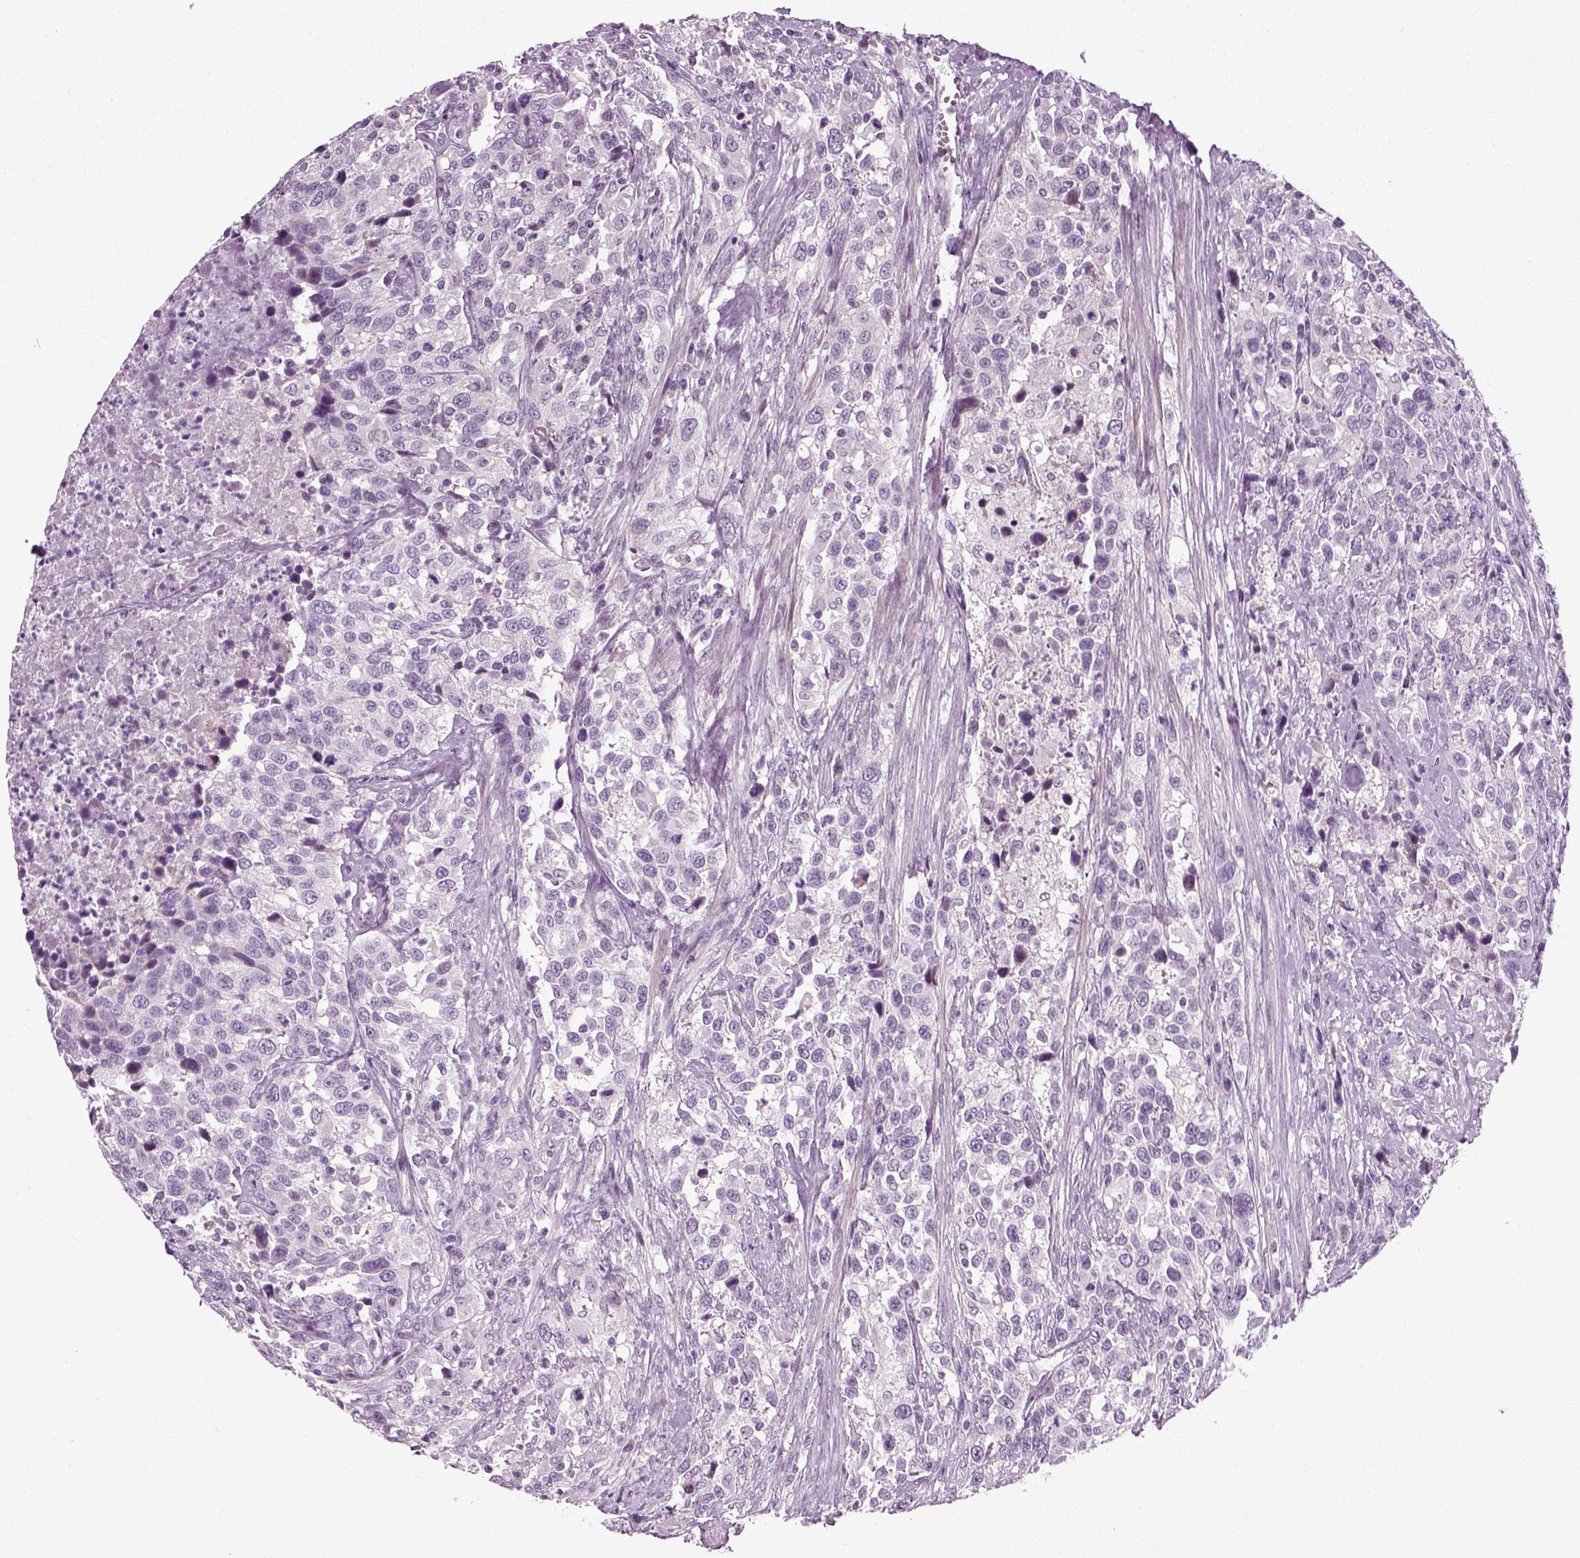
{"staining": {"intensity": "negative", "quantity": "none", "location": "none"}, "tissue": "urothelial cancer", "cell_type": "Tumor cells", "image_type": "cancer", "snomed": [{"axis": "morphology", "description": "Urothelial carcinoma, NOS"}, {"axis": "morphology", "description": "Urothelial carcinoma, High grade"}, {"axis": "topography", "description": "Urinary bladder"}], "caption": "Urothelial cancer was stained to show a protein in brown. There is no significant expression in tumor cells. Brightfield microscopy of immunohistochemistry (IHC) stained with DAB (3,3'-diaminobenzidine) (brown) and hematoxylin (blue), captured at high magnification.", "gene": "SCG5", "patient": {"sex": "female", "age": 64}}